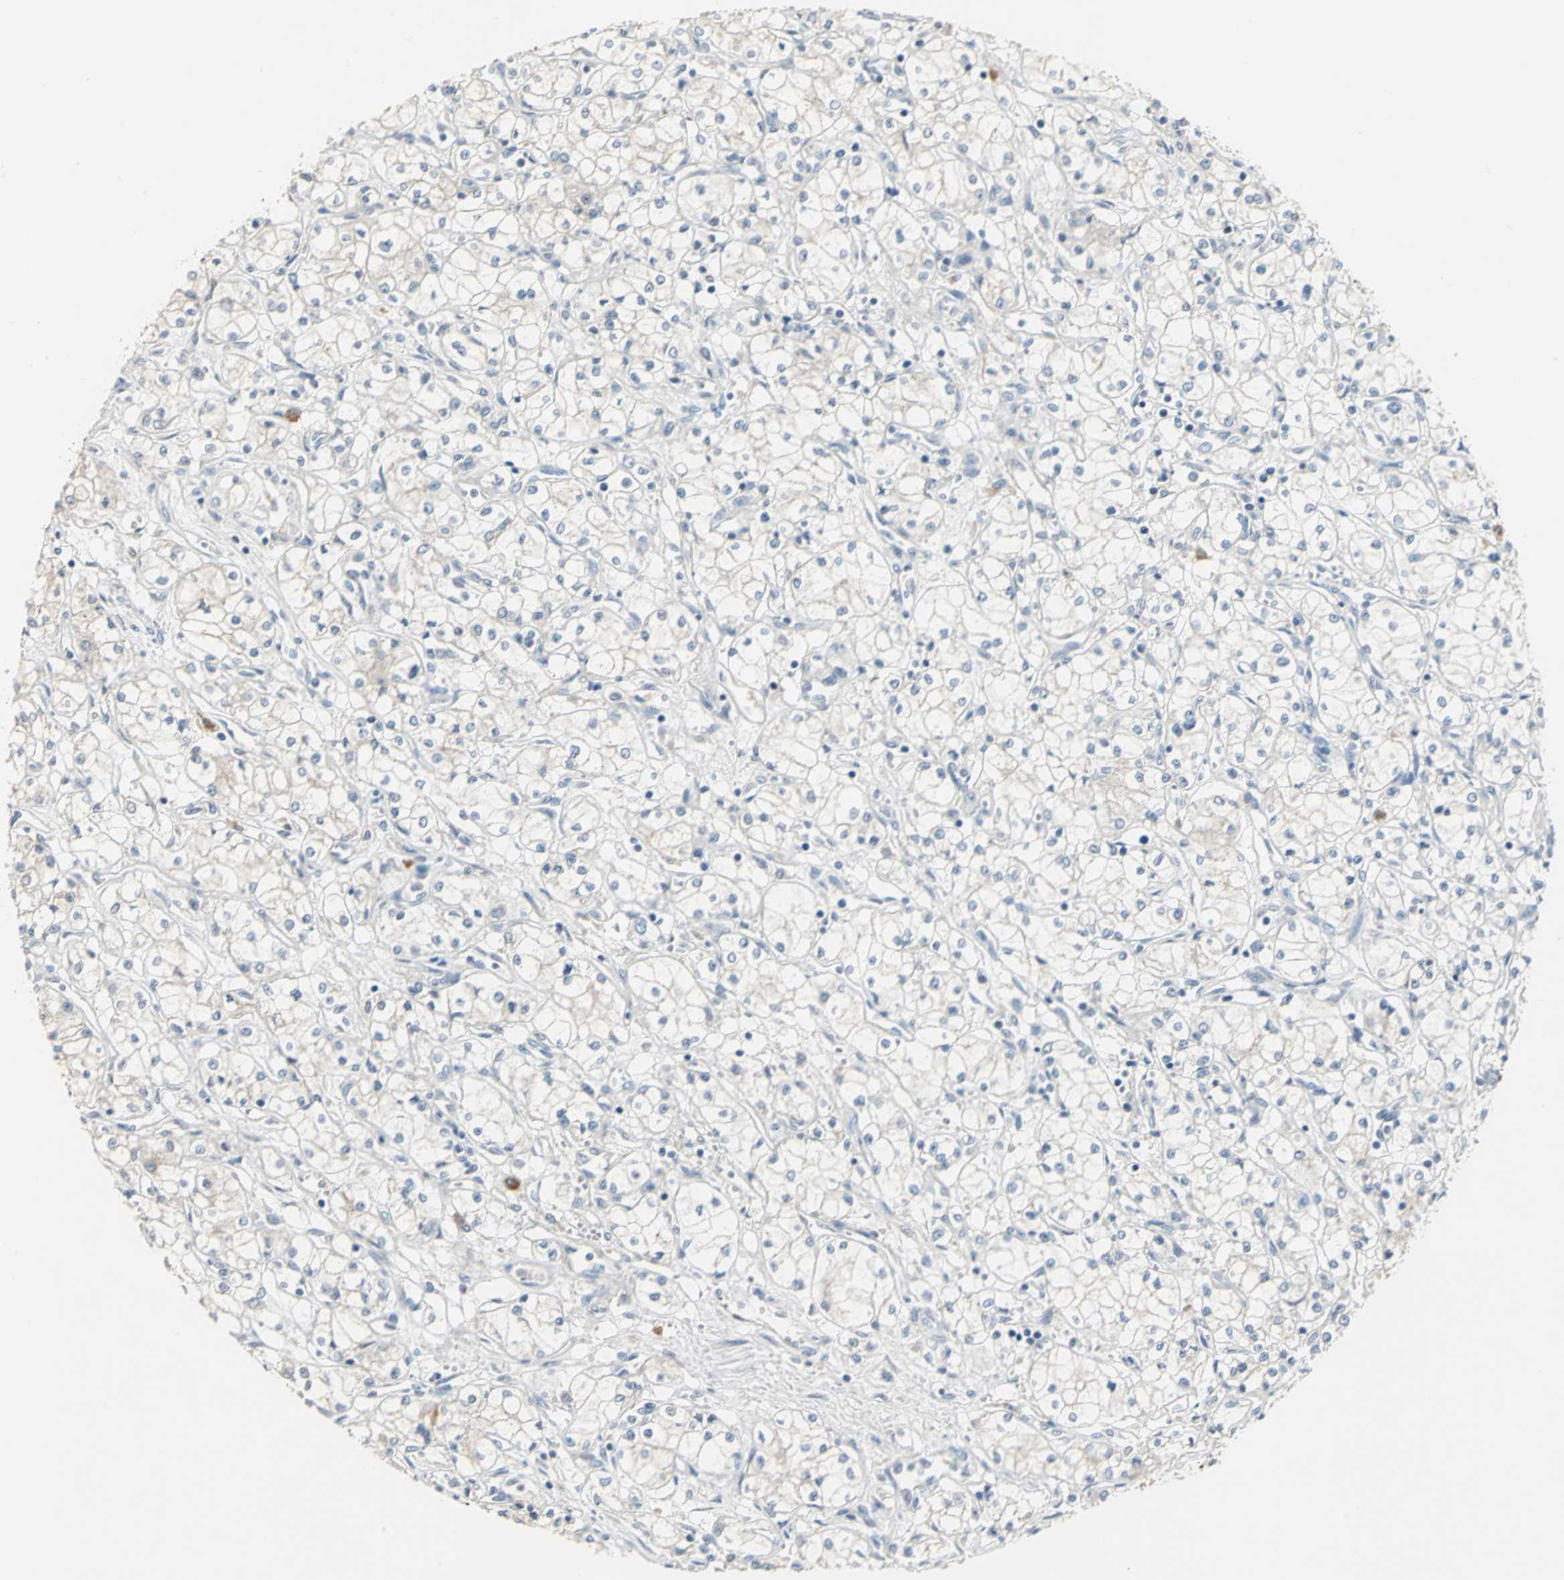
{"staining": {"intensity": "negative", "quantity": "none", "location": "none"}, "tissue": "renal cancer", "cell_type": "Tumor cells", "image_type": "cancer", "snomed": [{"axis": "morphology", "description": "Normal tissue, NOS"}, {"axis": "morphology", "description": "Adenocarcinoma, NOS"}, {"axis": "topography", "description": "Kidney"}], "caption": "Image shows no protein positivity in tumor cells of adenocarcinoma (renal) tissue.", "gene": "PROC", "patient": {"sex": "male", "age": 59}}